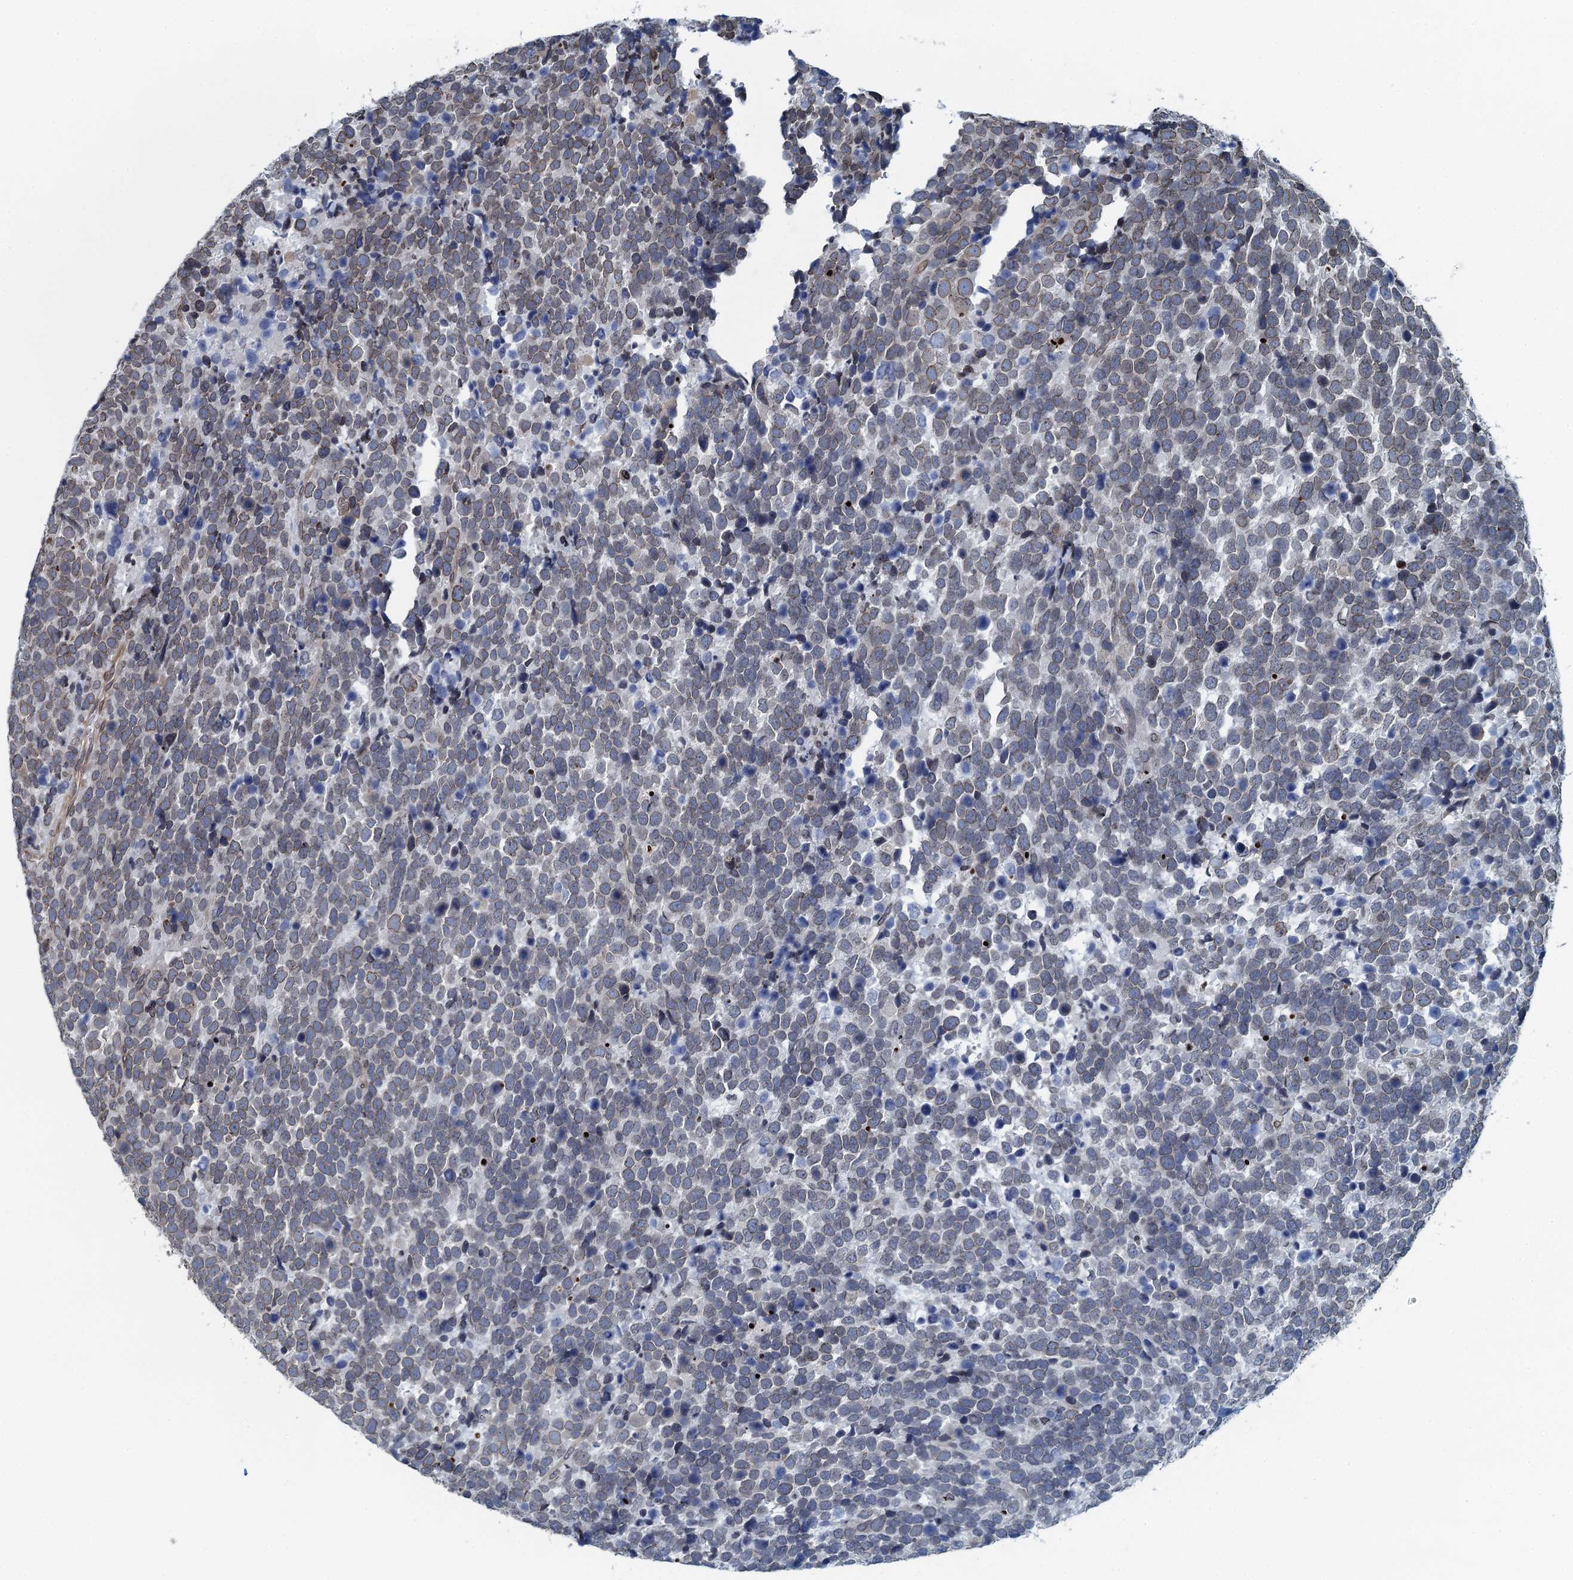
{"staining": {"intensity": "weak", "quantity": "25%-75%", "location": "cytoplasmic/membranous,nuclear"}, "tissue": "urothelial cancer", "cell_type": "Tumor cells", "image_type": "cancer", "snomed": [{"axis": "morphology", "description": "Urothelial carcinoma, High grade"}, {"axis": "topography", "description": "Urinary bladder"}], "caption": "Urothelial cancer tissue reveals weak cytoplasmic/membranous and nuclear expression in approximately 25%-75% of tumor cells The protein of interest is stained brown, and the nuclei are stained in blue (DAB (3,3'-diaminobenzidine) IHC with brightfield microscopy, high magnification).", "gene": "CCDC34", "patient": {"sex": "female", "age": 82}}